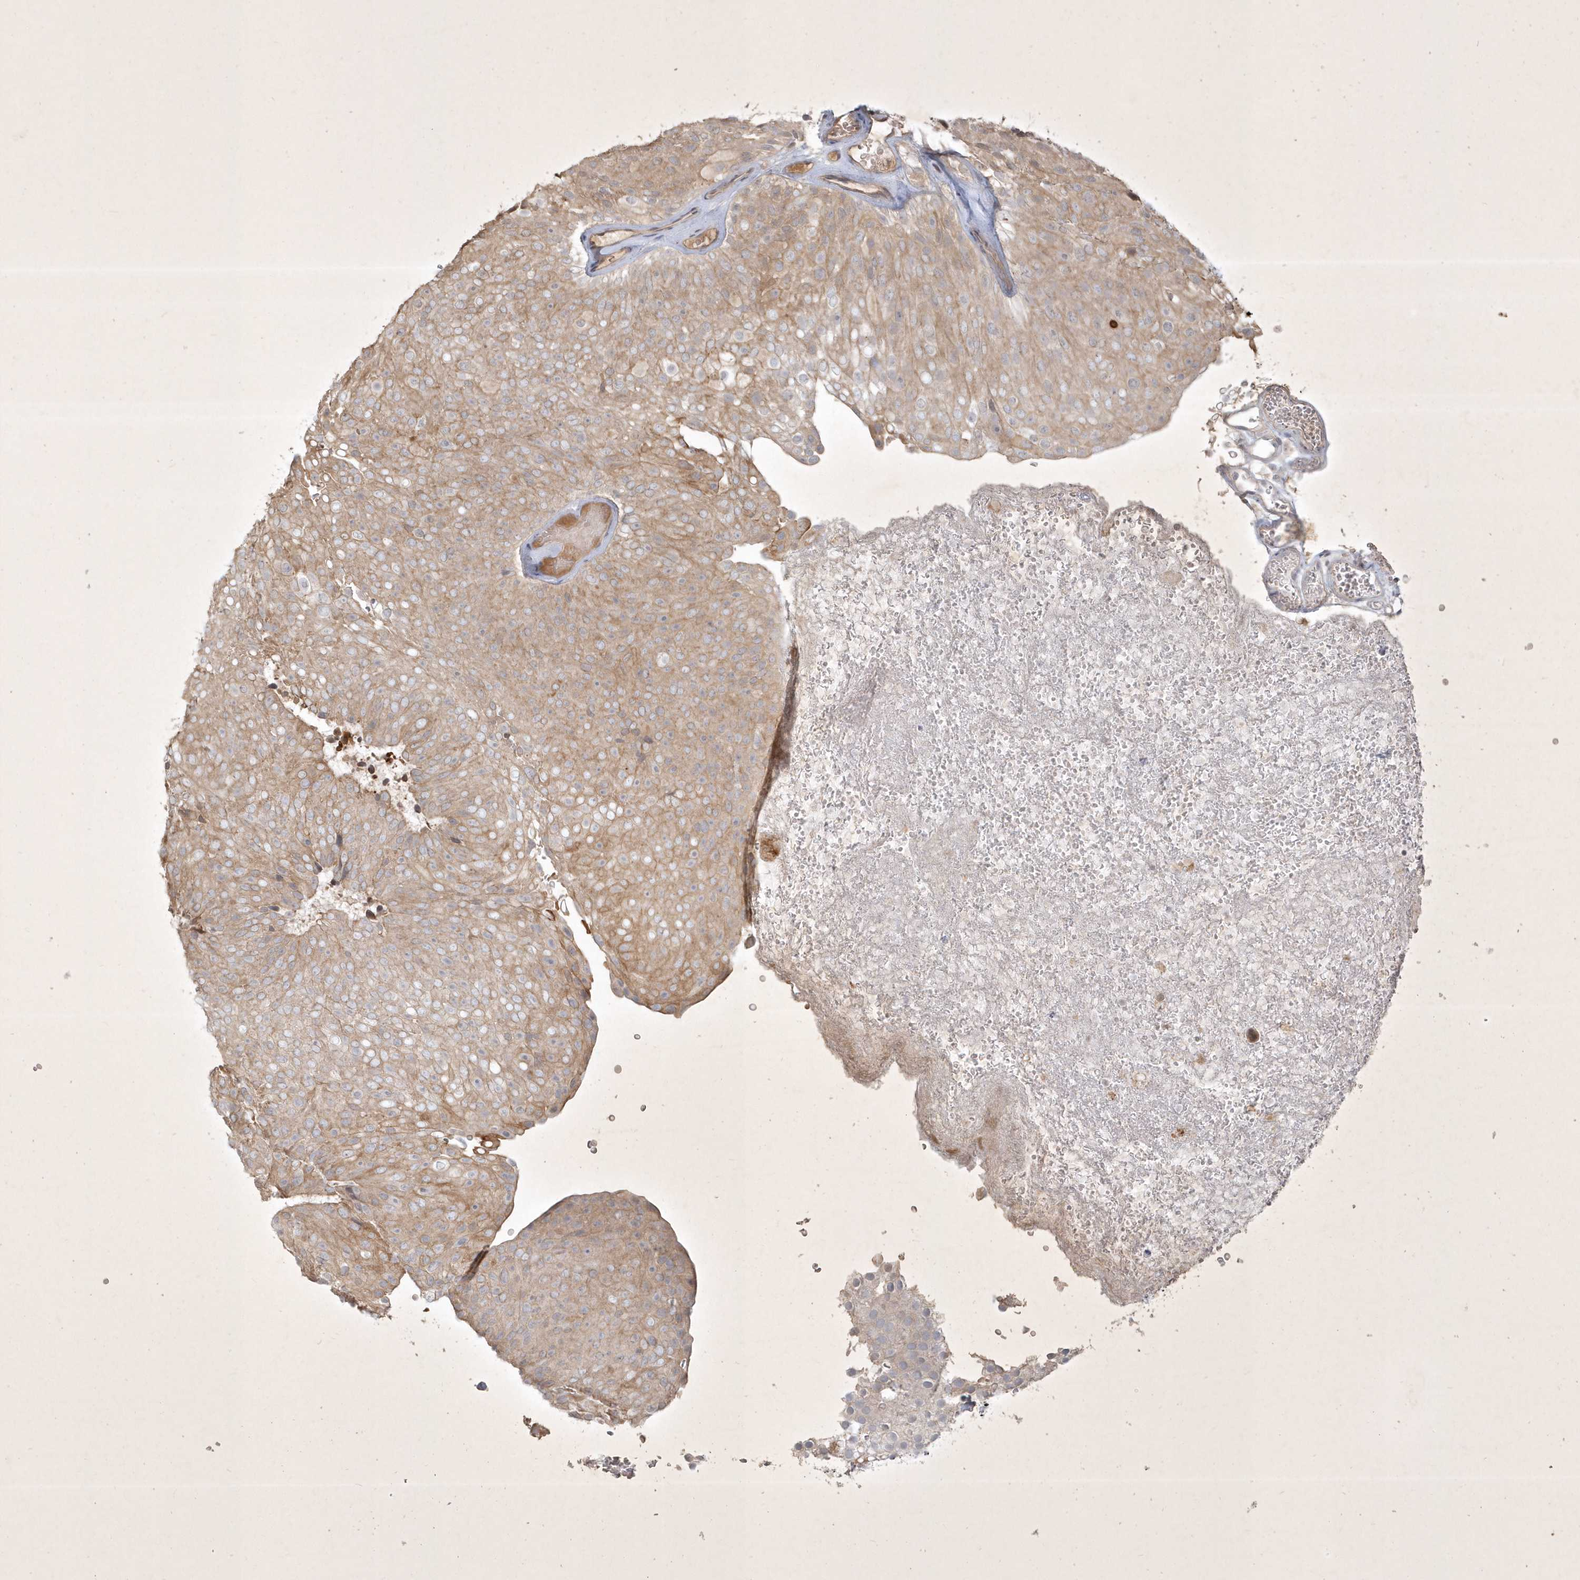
{"staining": {"intensity": "moderate", "quantity": ">75%", "location": "cytoplasmic/membranous"}, "tissue": "urothelial cancer", "cell_type": "Tumor cells", "image_type": "cancer", "snomed": [{"axis": "morphology", "description": "Urothelial carcinoma, Low grade"}, {"axis": "topography", "description": "Urinary bladder"}], "caption": "Urothelial carcinoma (low-grade) stained with DAB (3,3'-diaminobenzidine) immunohistochemistry displays medium levels of moderate cytoplasmic/membranous expression in about >75% of tumor cells.", "gene": "BOD1", "patient": {"sex": "male", "age": 78}}